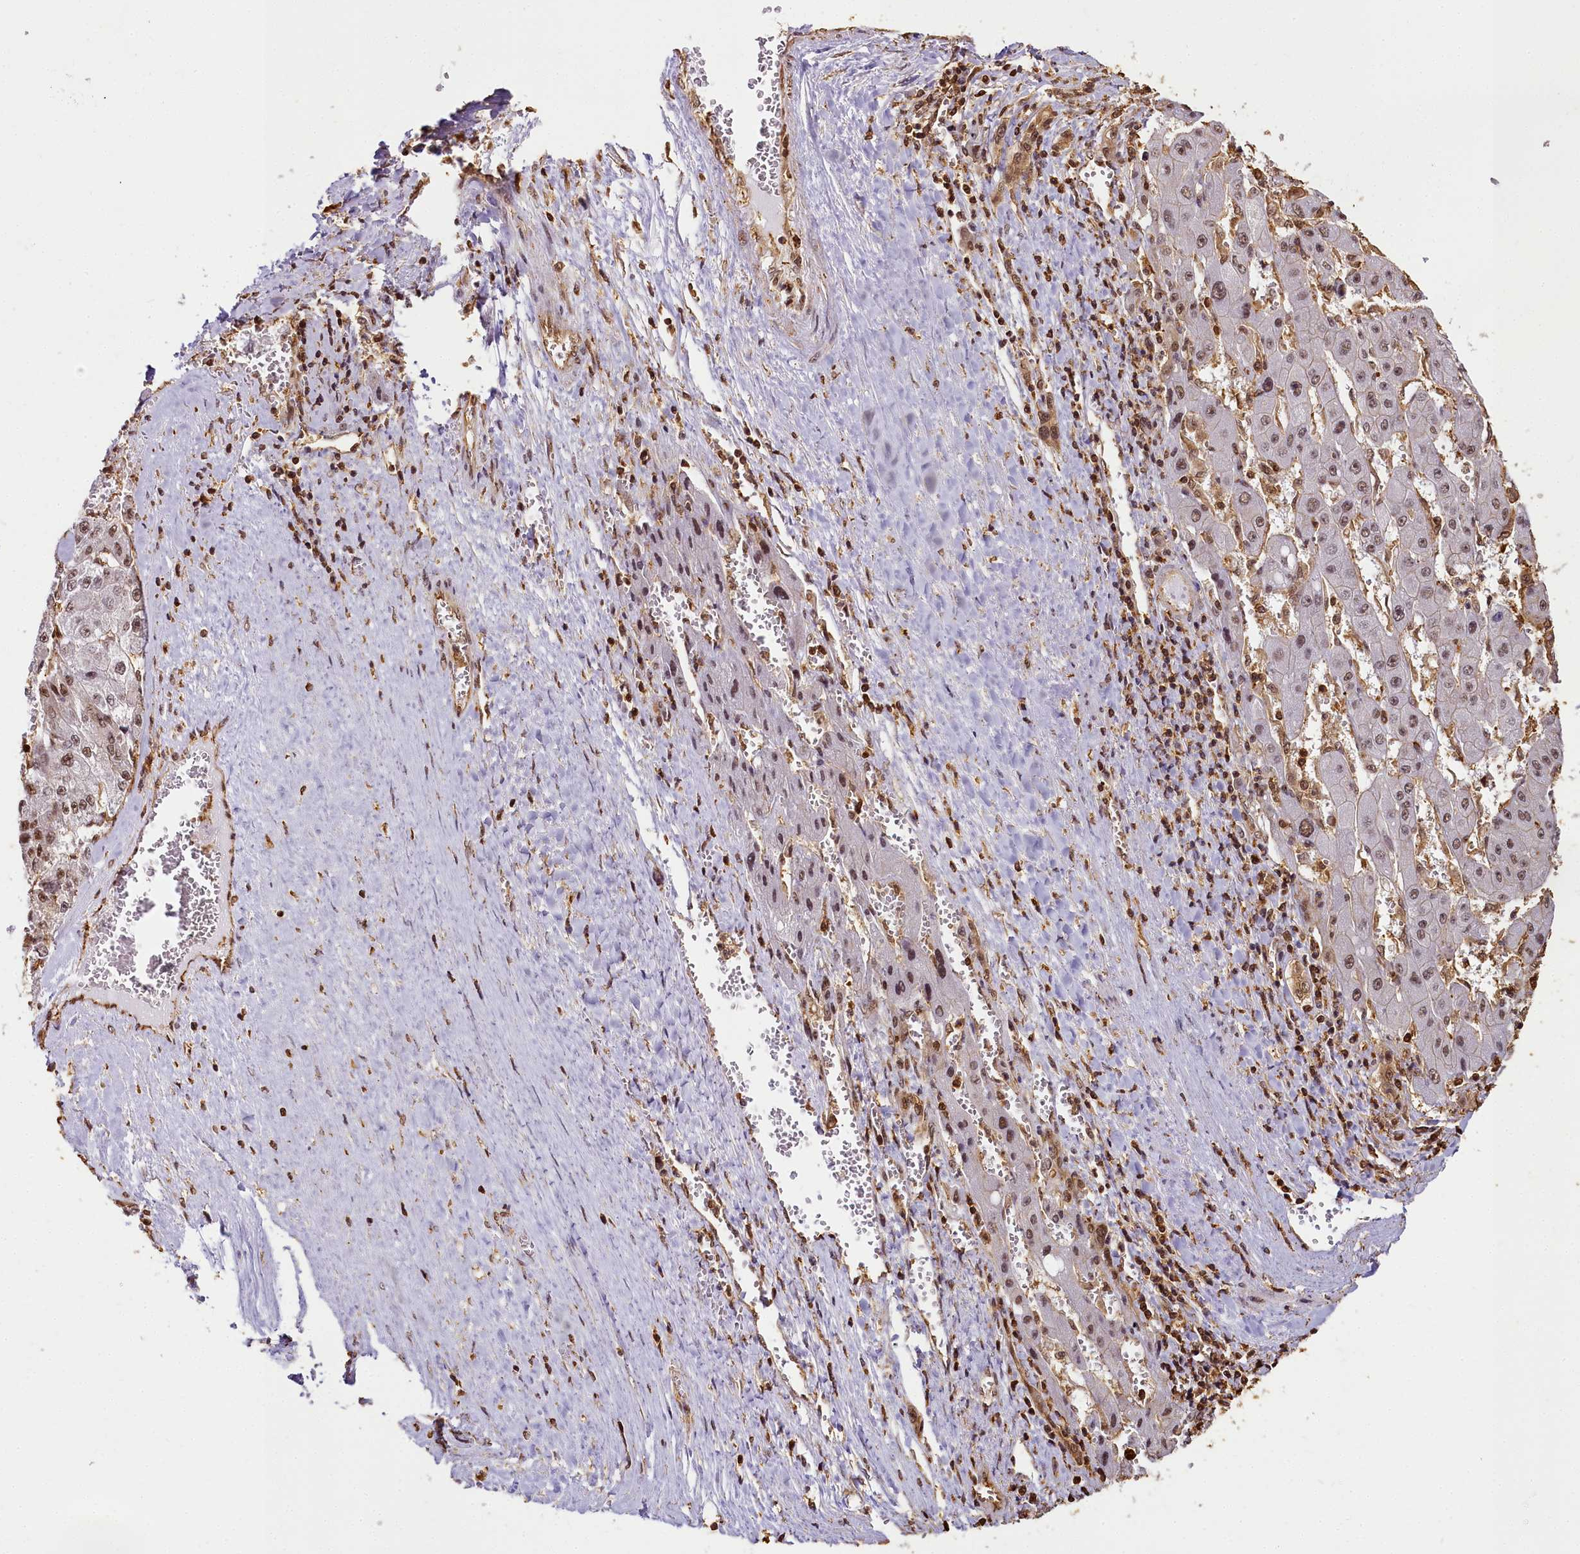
{"staining": {"intensity": "weak", "quantity": "25%-75%", "location": "nuclear"}, "tissue": "liver cancer", "cell_type": "Tumor cells", "image_type": "cancer", "snomed": [{"axis": "morphology", "description": "Carcinoma, Hepatocellular, NOS"}, {"axis": "topography", "description": "Liver"}], "caption": "Immunohistochemistry (IHC) photomicrograph of human hepatocellular carcinoma (liver) stained for a protein (brown), which displays low levels of weak nuclear positivity in approximately 25%-75% of tumor cells.", "gene": "PPP4C", "patient": {"sex": "female", "age": 73}}